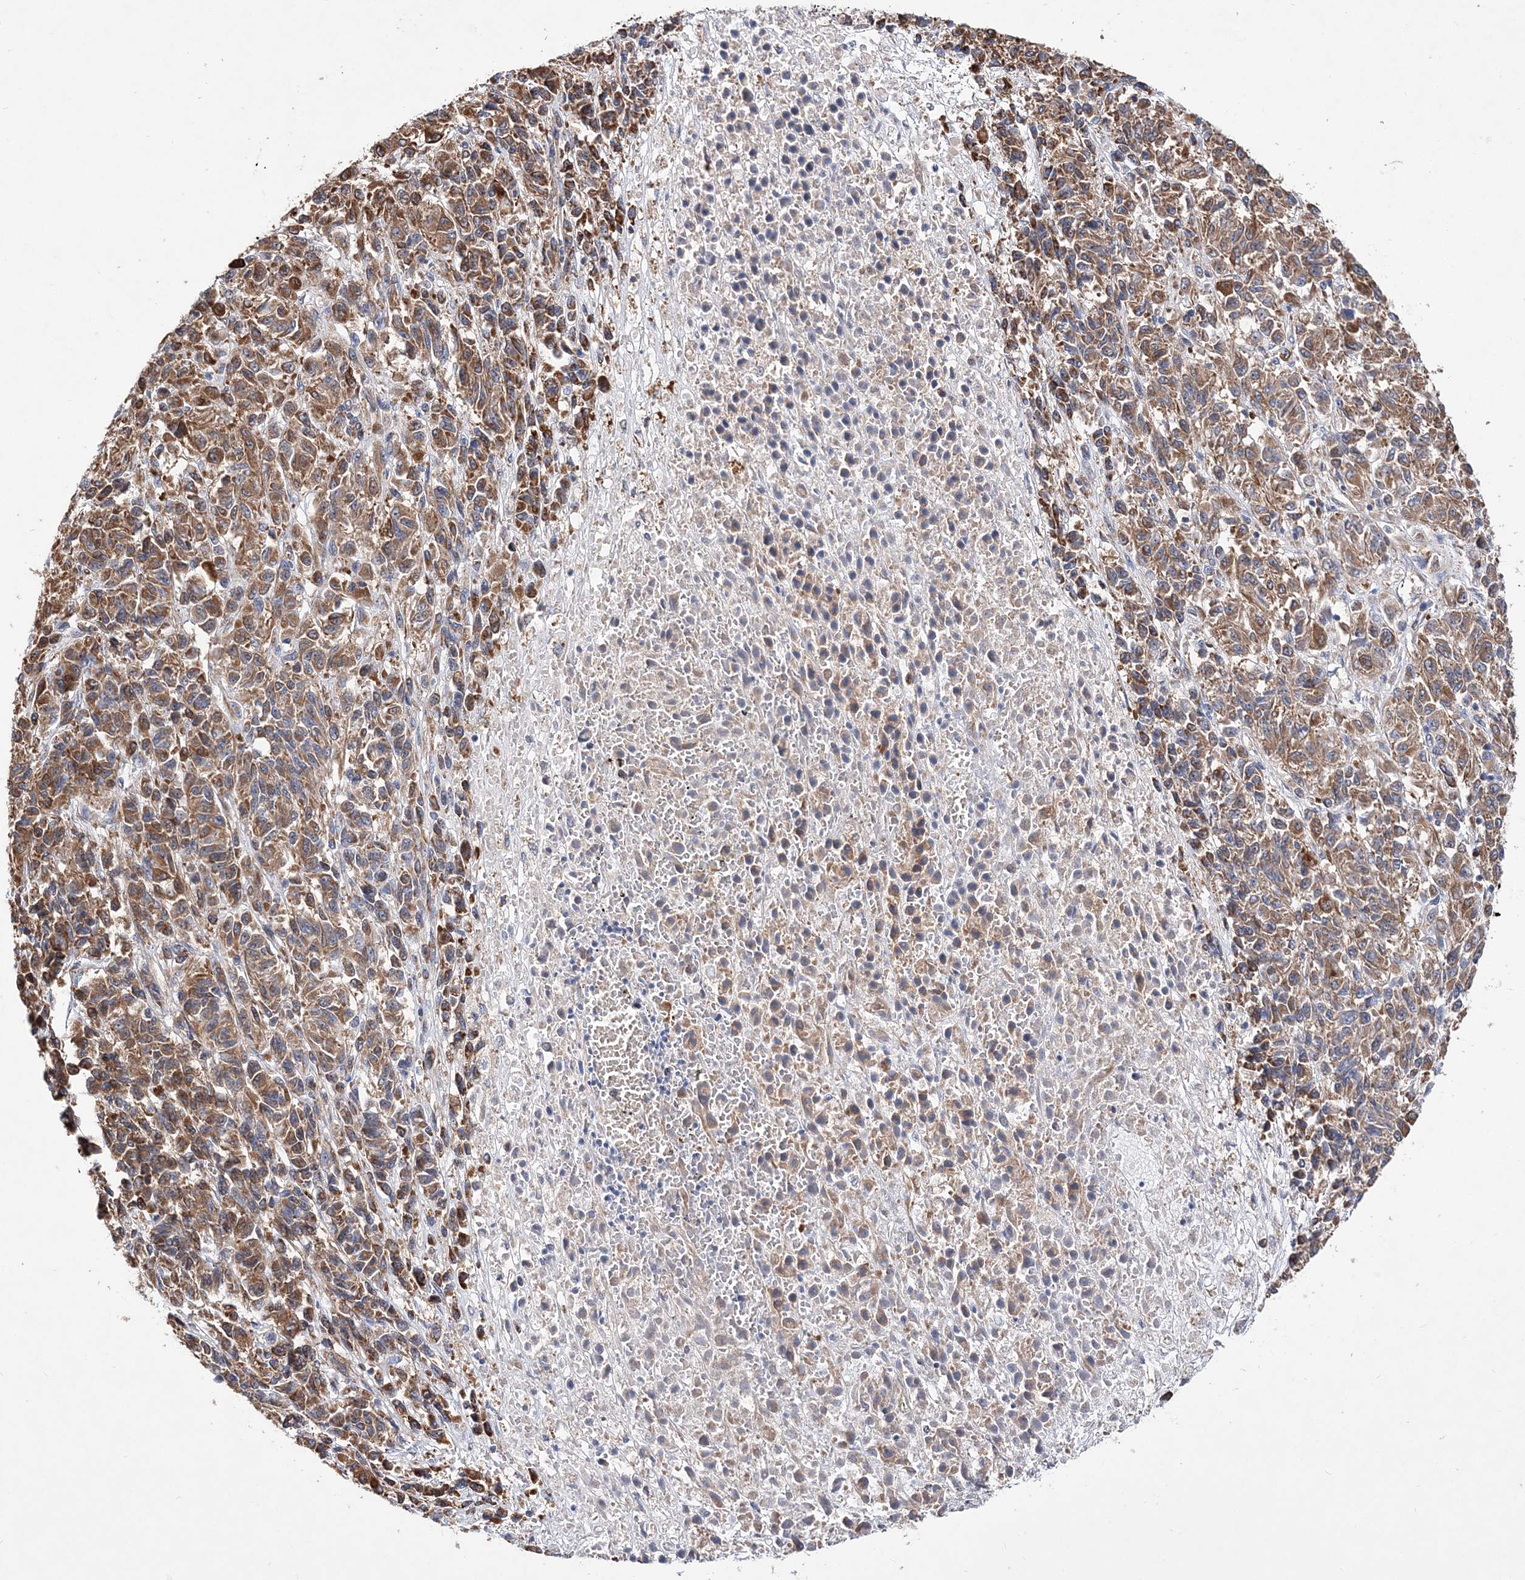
{"staining": {"intensity": "moderate", "quantity": ">75%", "location": "cytoplasmic/membranous"}, "tissue": "melanoma", "cell_type": "Tumor cells", "image_type": "cancer", "snomed": [{"axis": "morphology", "description": "Malignant melanoma, Metastatic site"}, {"axis": "topography", "description": "Lung"}], "caption": "Malignant melanoma (metastatic site) stained with immunohistochemistry shows moderate cytoplasmic/membranous expression in about >75% of tumor cells.", "gene": "JKAMP", "patient": {"sex": "male", "age": 64}}